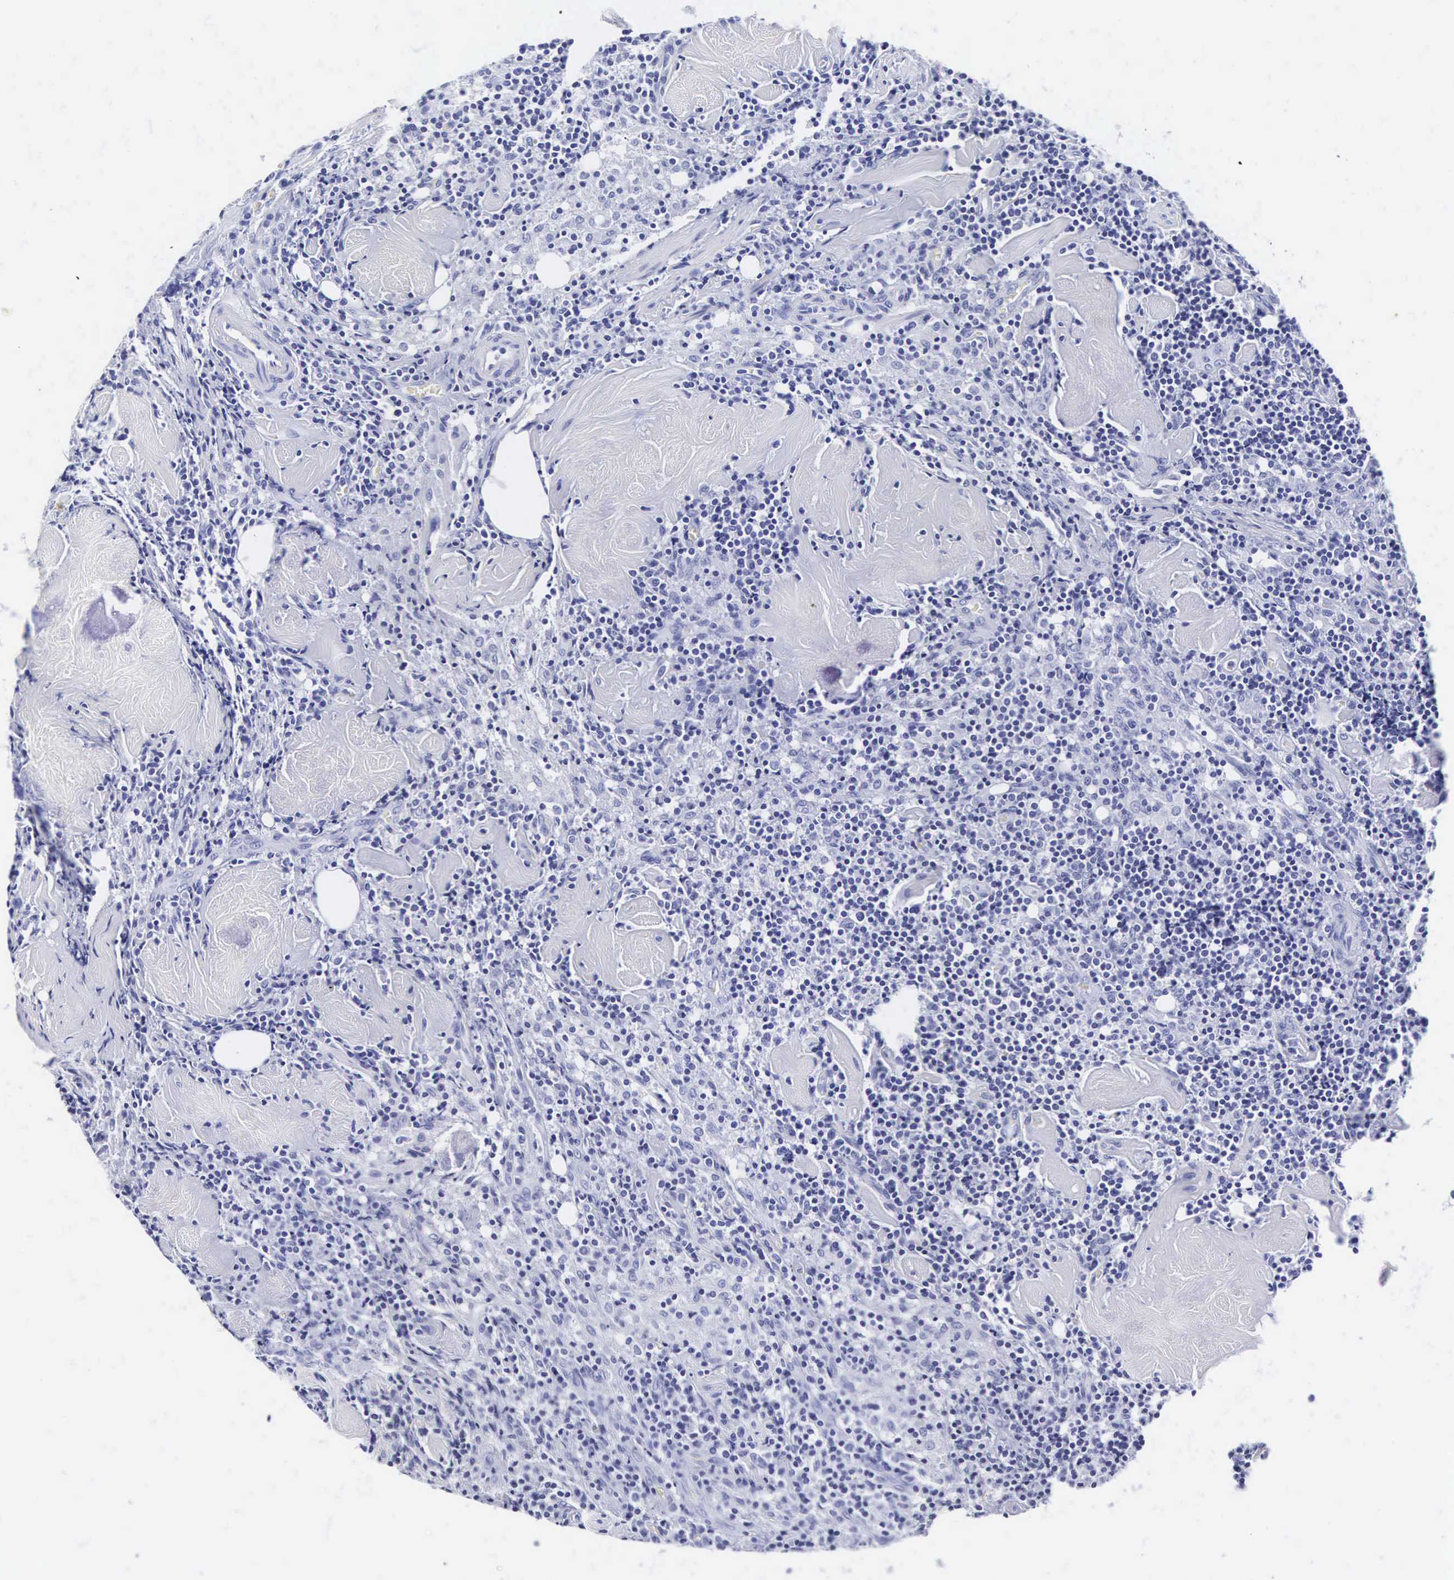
{"staining": {"intensity": "negative", "quantity": "none", "location": "none"}, "tissue": "lymph node", "cell_type": "Germinal center cells", "image_type": "normal", "snomed": [{"axis": "morphology", "description": "Normal tissue, NOS"}, {"axis": "topography", "description": "Lymph node"}], "caption": "IHC photomicrograph of benign lymph node stained for a protein (brown), which shows no expression in germinal center cells.", "gene": "INS", "patient": {"sex": "male", "age": 67}}